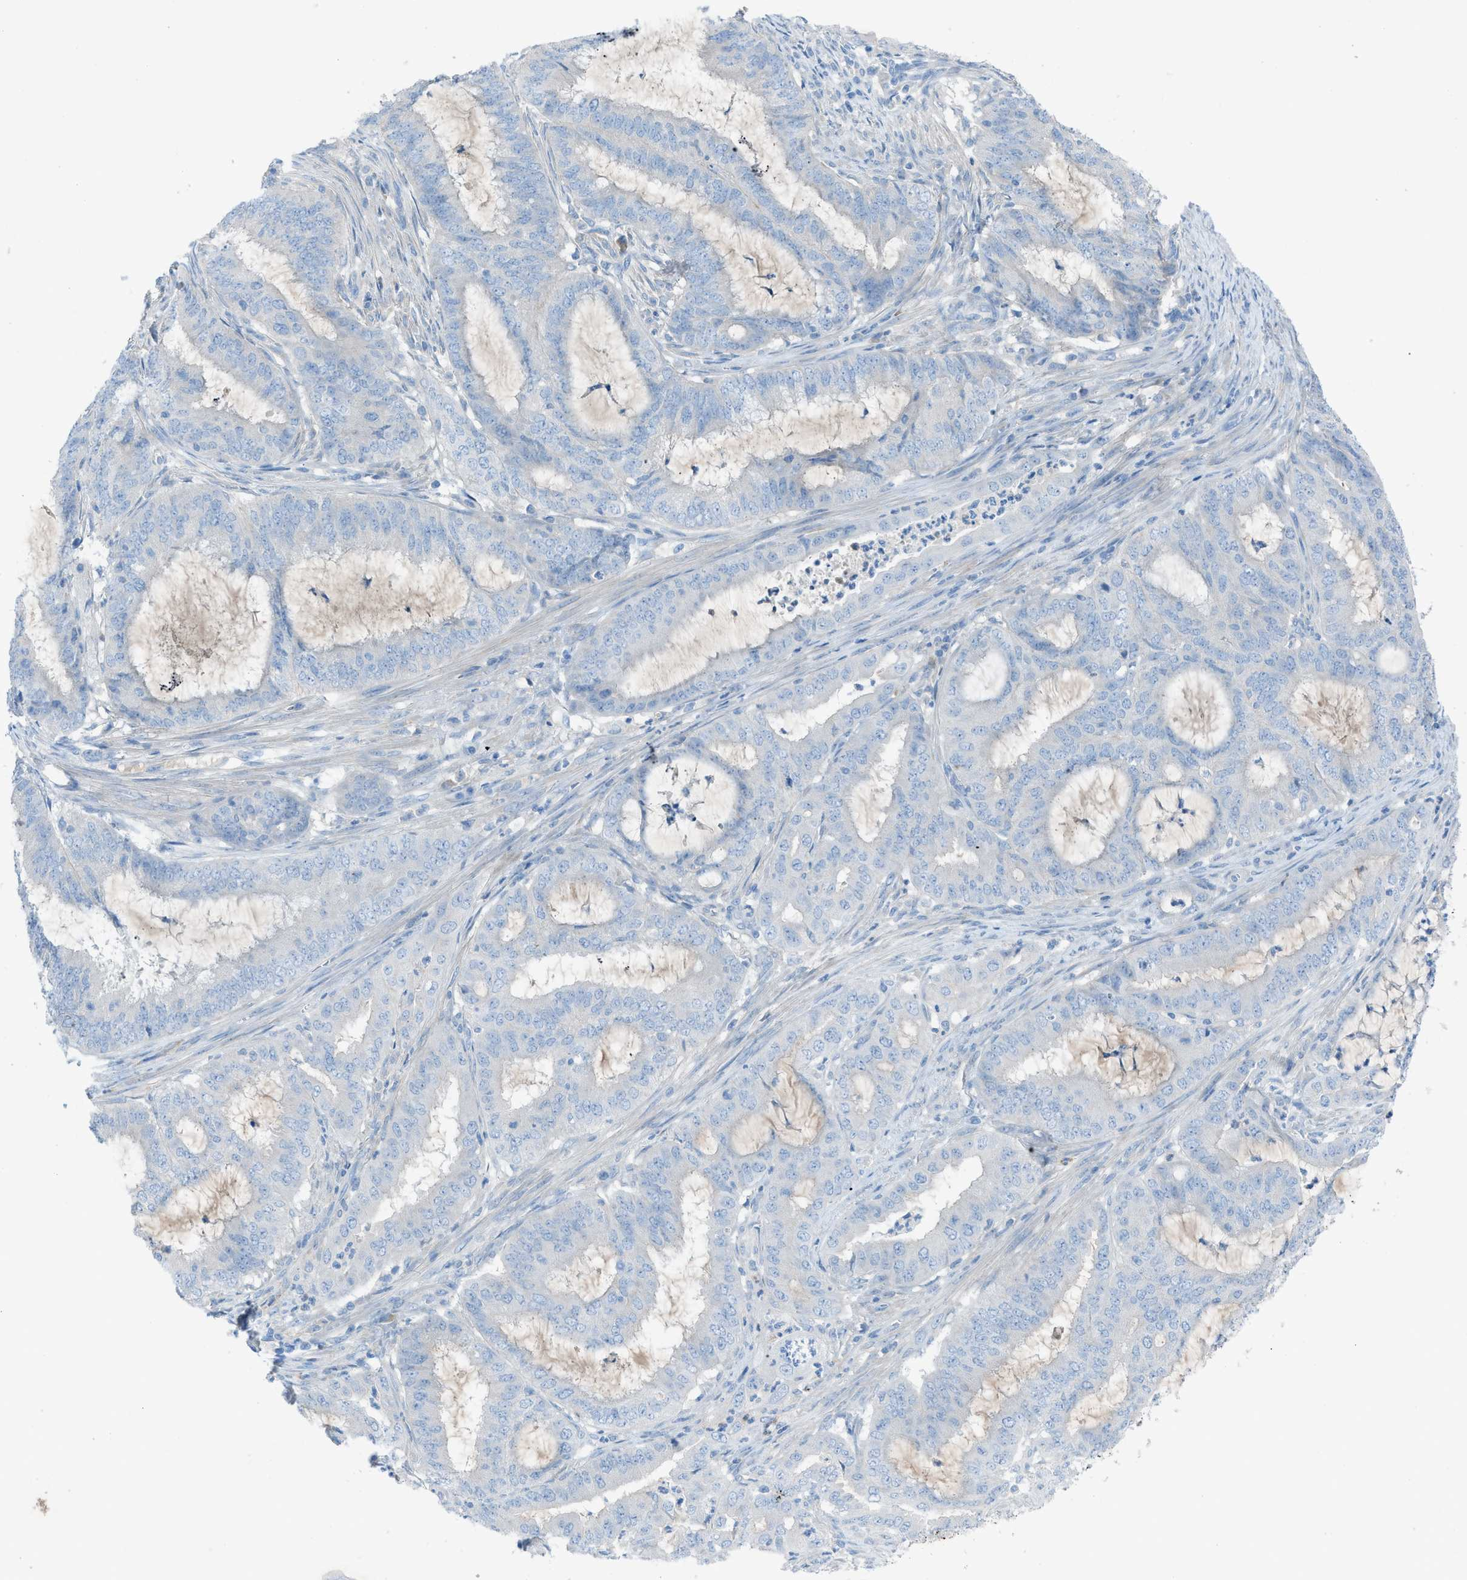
{"staining": {"intensity": "negative", "quantity": "none", "location": "none"}, "tissue": "endometrial cancer", "cell_type": "Tumor cells", "image_type": "cancer", "snomed": [{"axis": "morphology", "description": "Adenocarcinoma, NOS"}, {"axis": "topography", "description": "Endometrium"}], "caption": "Tumor cells show no significant positivity in endometrial adenocarcinoma. (DAB IHC visualized using brightfield microscopy, high magnification).", "gene": "C5AR2", "patient": {"sex": "female", "age": 70}}